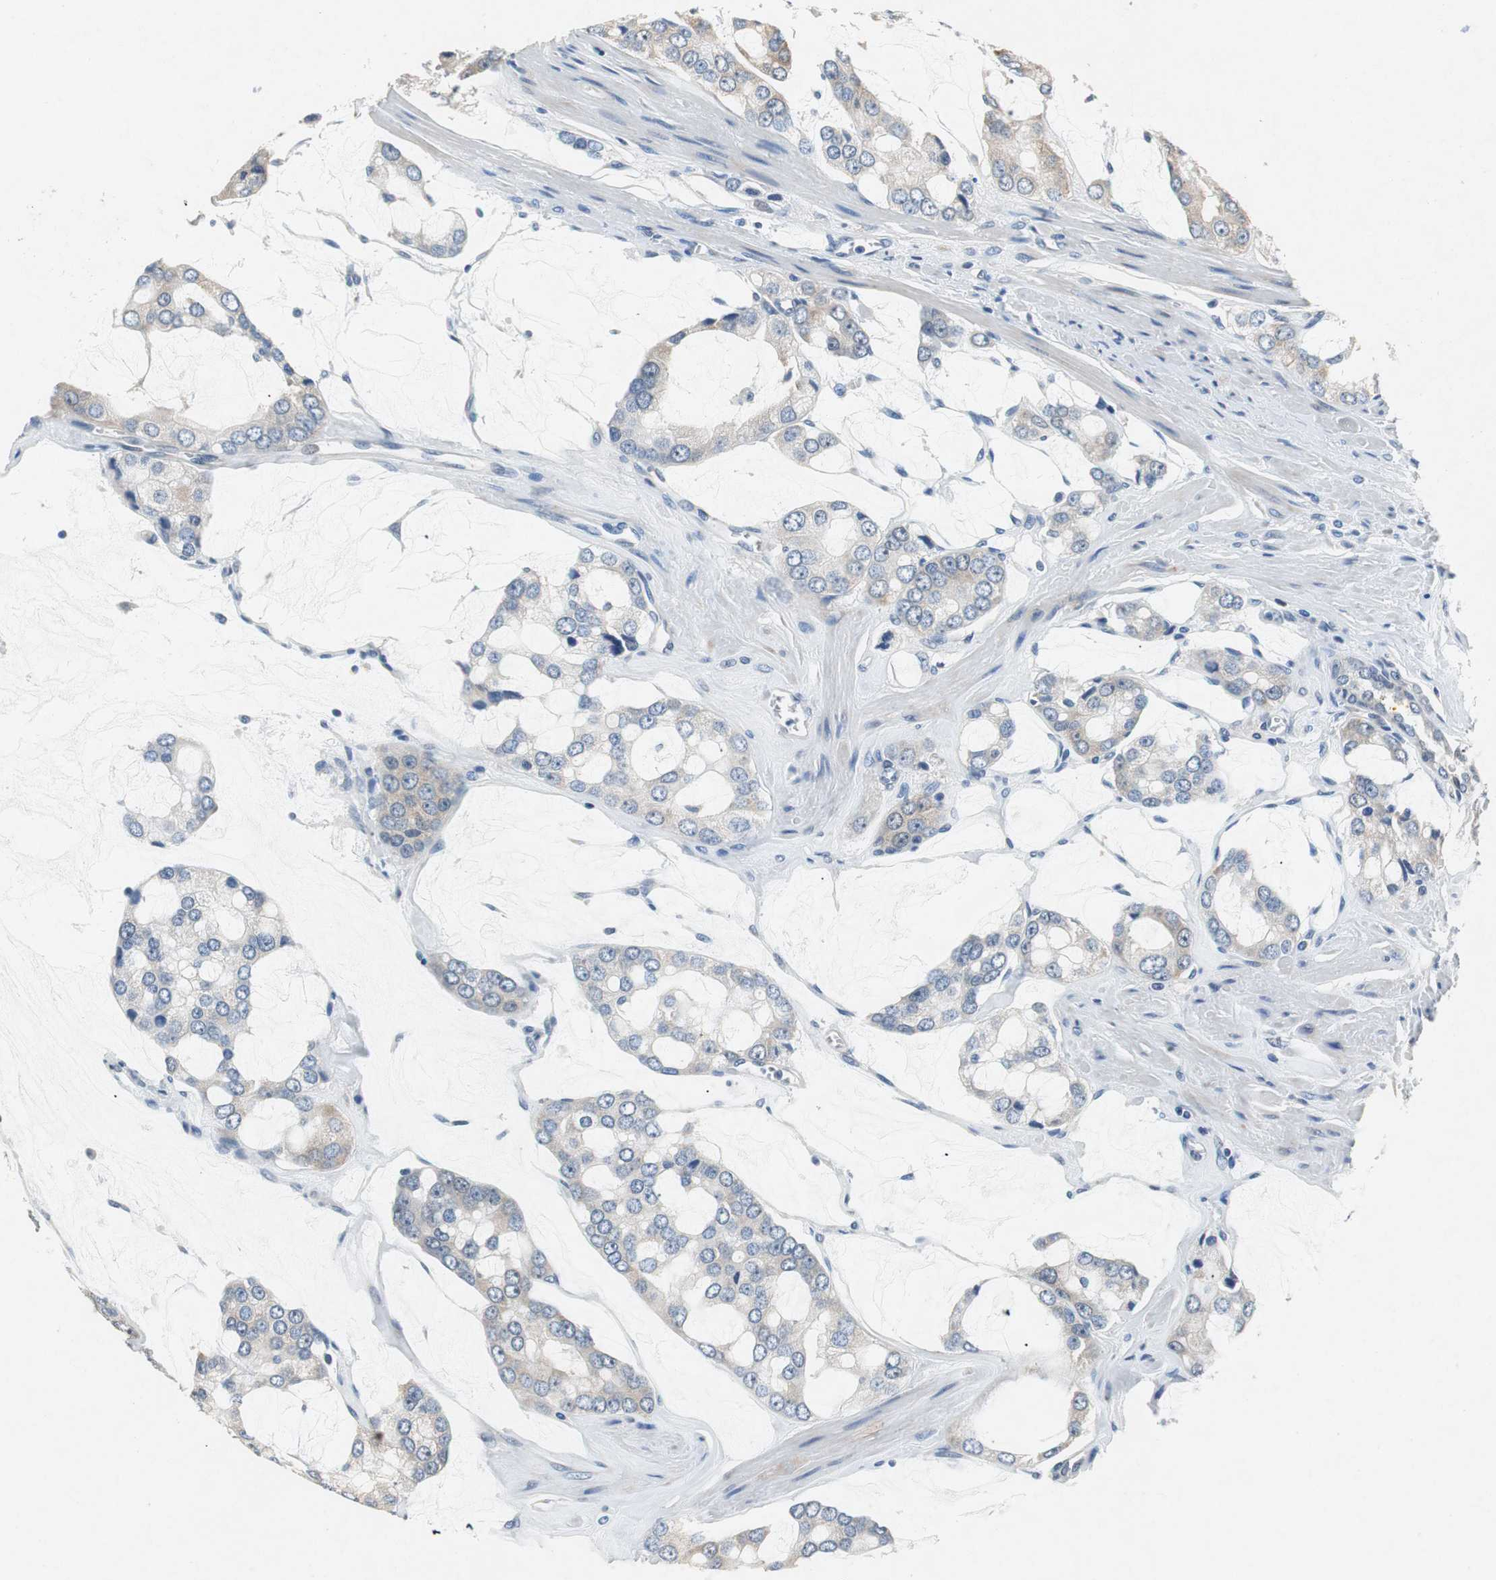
{"staining": {"intensity": "weak", "quantity": "<25%", "location": "cytoplasmic/membranous"}, "tissue": "prostate cancer", "cell_type": "Tumor cells", "image_type": "cancer", "snomed": [{"axis": "morphology", "description": "Adenocarcinoma, High grade"}, {"axis": "topography", "description": "Prostate"}], "caption": "A high-resolution micrograph shows immunohistochemistry staining of prostate adenocarcinoma (high-grade), which displays no significant expression in tumor cells.", "gene": "RPL35", "patient": {"sex": "male", "age": 67}}